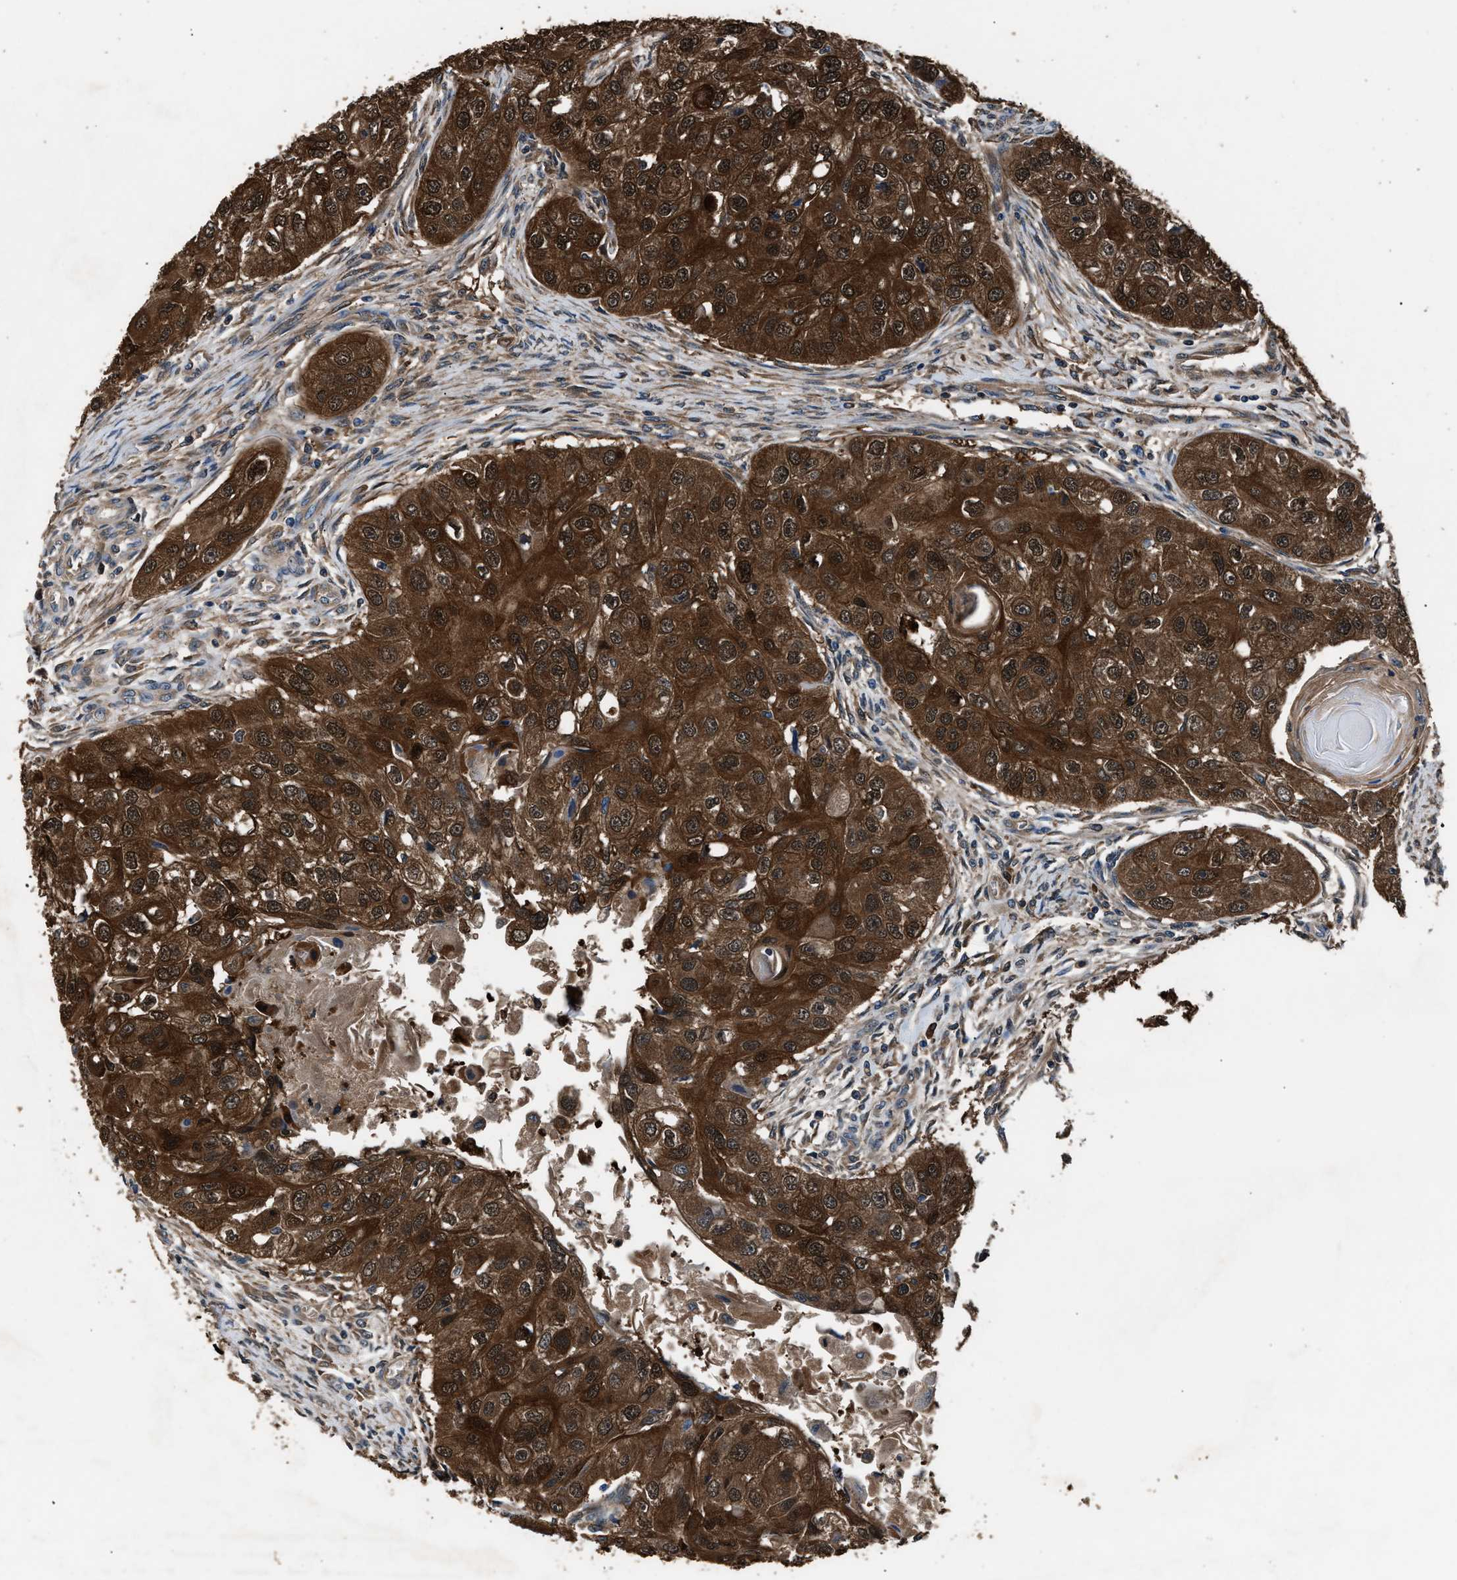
{"staining": {"intensity": "strong", "quantity": ">75%", "location": "cytoplasmic/membranous"}, "tissue": "head and neck cancer", "cell_type": "Tumor cells", "image_type": "cancer", "snomed": [{"axis": "morphology", "description": "Normal tissue, NOS"}, {"axis": "morphology", "description": "Squamous cell carcinoma, NOS"}, {"axis": "topography", "description": "Skeletal muscle"}, {"axis": "topography", "description": "Head-Neck"}], "caption": "DAB (3,3'-diaminobenzidine) immunohistochemical staining of head and neck cancer (squamous cell carcinoma) reveals strong cytoplasmic/membranous protein expression in about >75% of tumor cells.", "gene": "GSTP1", "patient": {"sex": "male", "age": 51}}